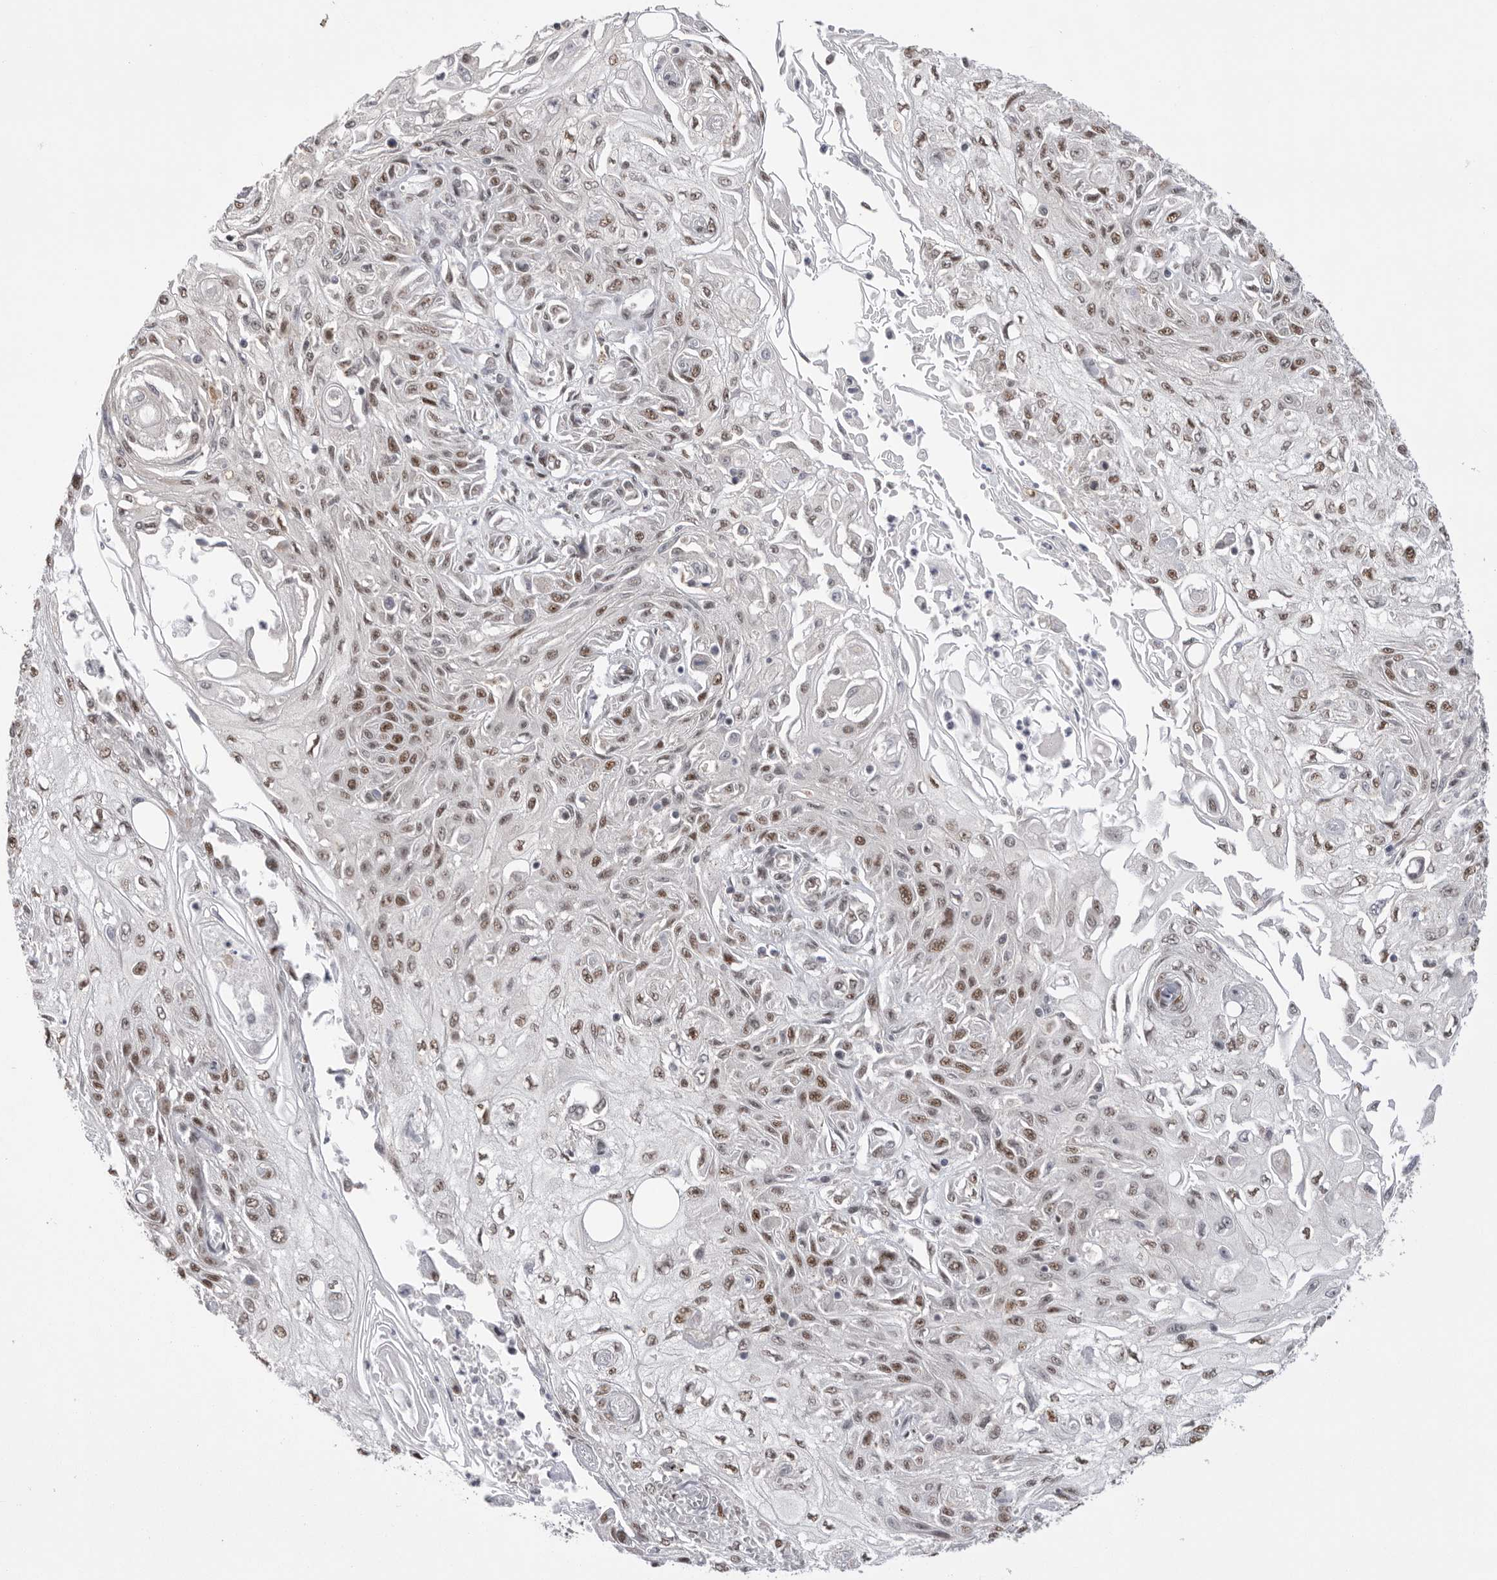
{"staining": {"intensity": "moderate", "quantity": ">75%", "location": "nuclear"}, "tissue": "skin cancer", "cell_type": "Tumor cells", "image_type": "cancer", "snomed": [{"axis": "morphology", "description": "Squamous cell carcinoma, NOS"}, {"axis": "morphology", "description": "Squamous cell carcinoma, metastatic, NOS"}, {"axis": "topography", "description": "Skin"}, {"axis": "topography", "description": "Lymph node"}], "caption": "Immunohistochemistry image of human skin cancer (squamous cell carcinoma) stained for a protein (brown), which reveals medium levels of moderate nuclear expression in approximately >75% of tumor cells.", "gene": "BCLAF3", "patient": {"sex": "male", "age": 75}}